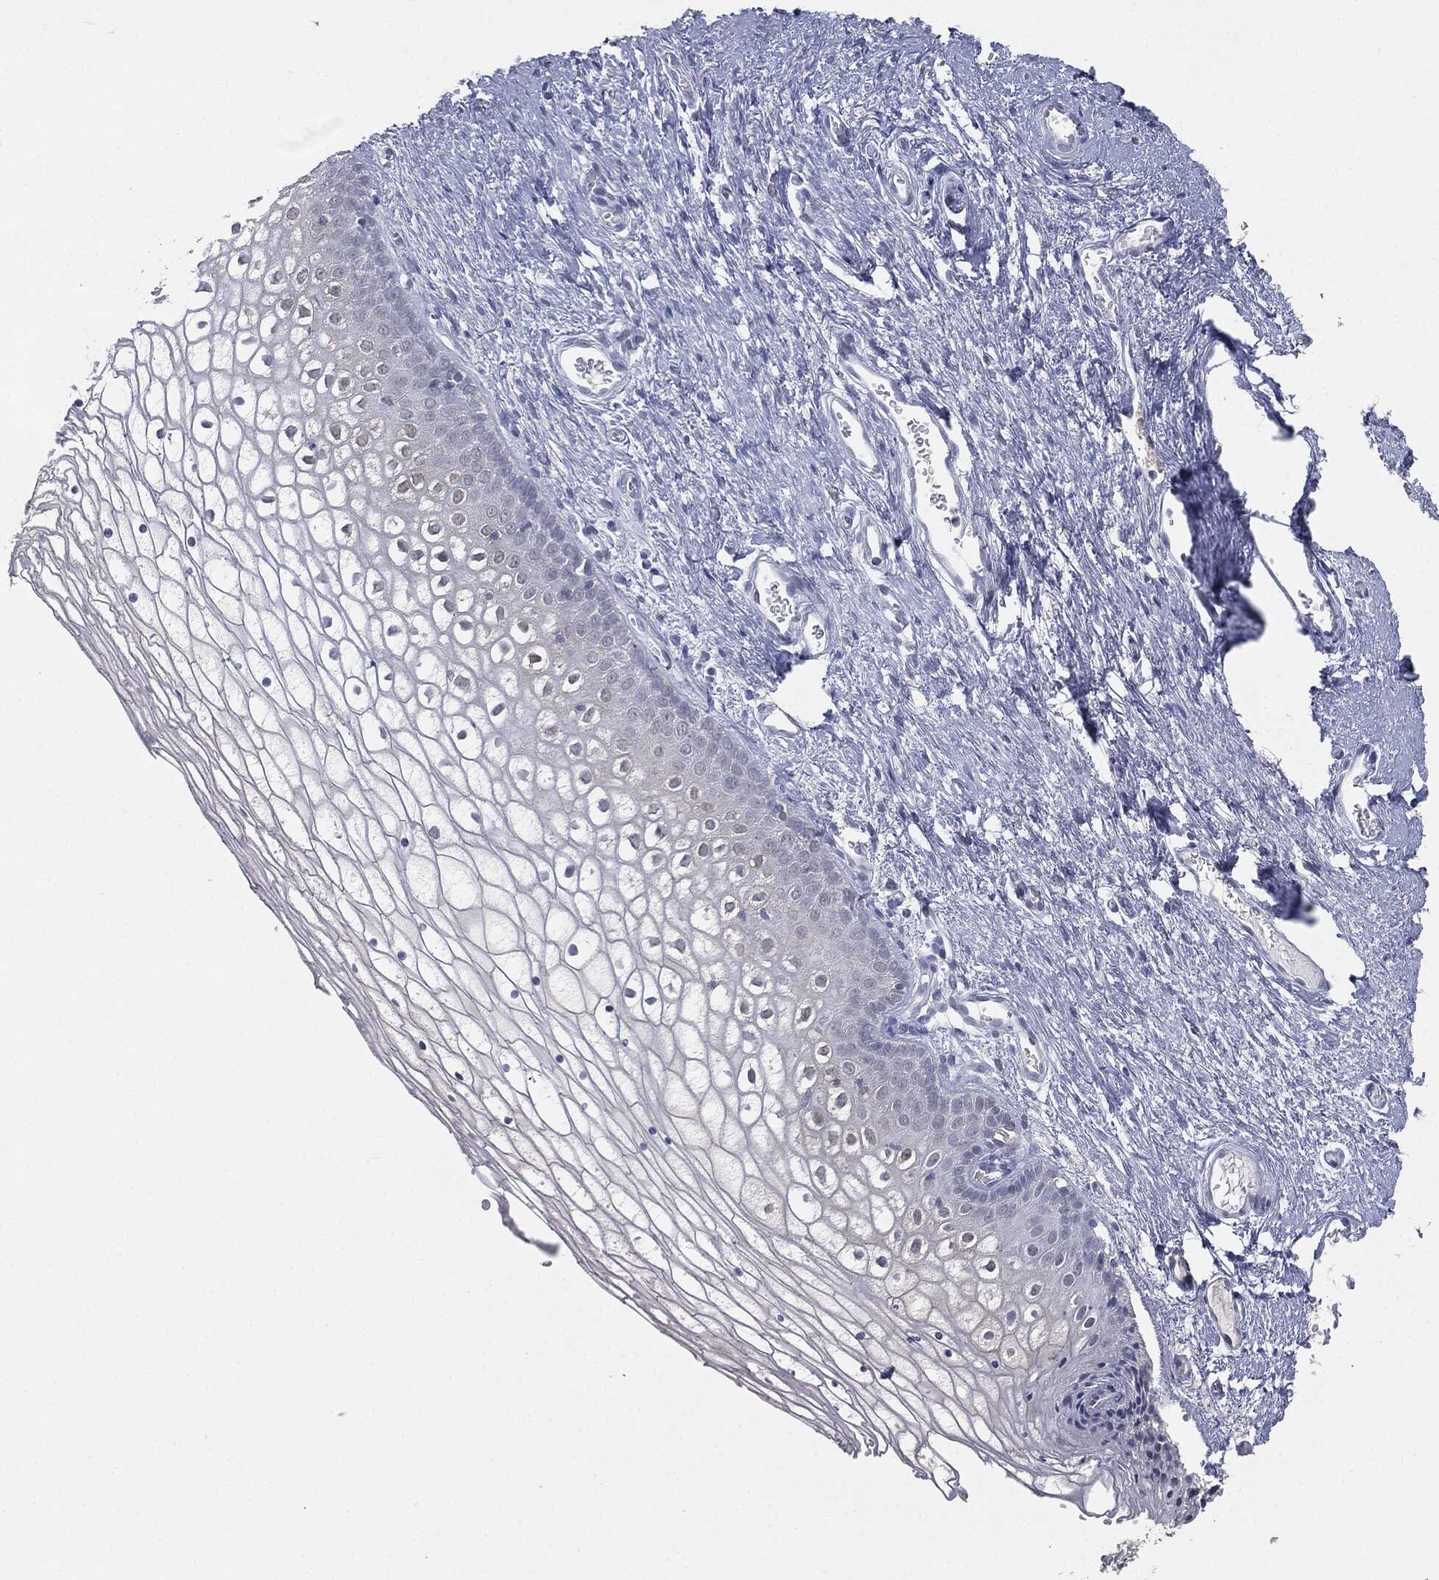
{"staining": {"intensity": "negative", "quantity": "none", "location": "none"}, "tissue": "vagina", "cell_type": "Squamous epithelial cells", "image_type": "normal", "snomed": [{"axis": "morphology", "description": "Normal tissue, NOS"}, {"axis": "topography", "description": "Vagina"}], "caption": "Micrograph shows no significant protein positivity in squamous epithelial cells of benign vagina.", "gene": "SLC2A2", "patient": {"sex": "female", "age": 32}}